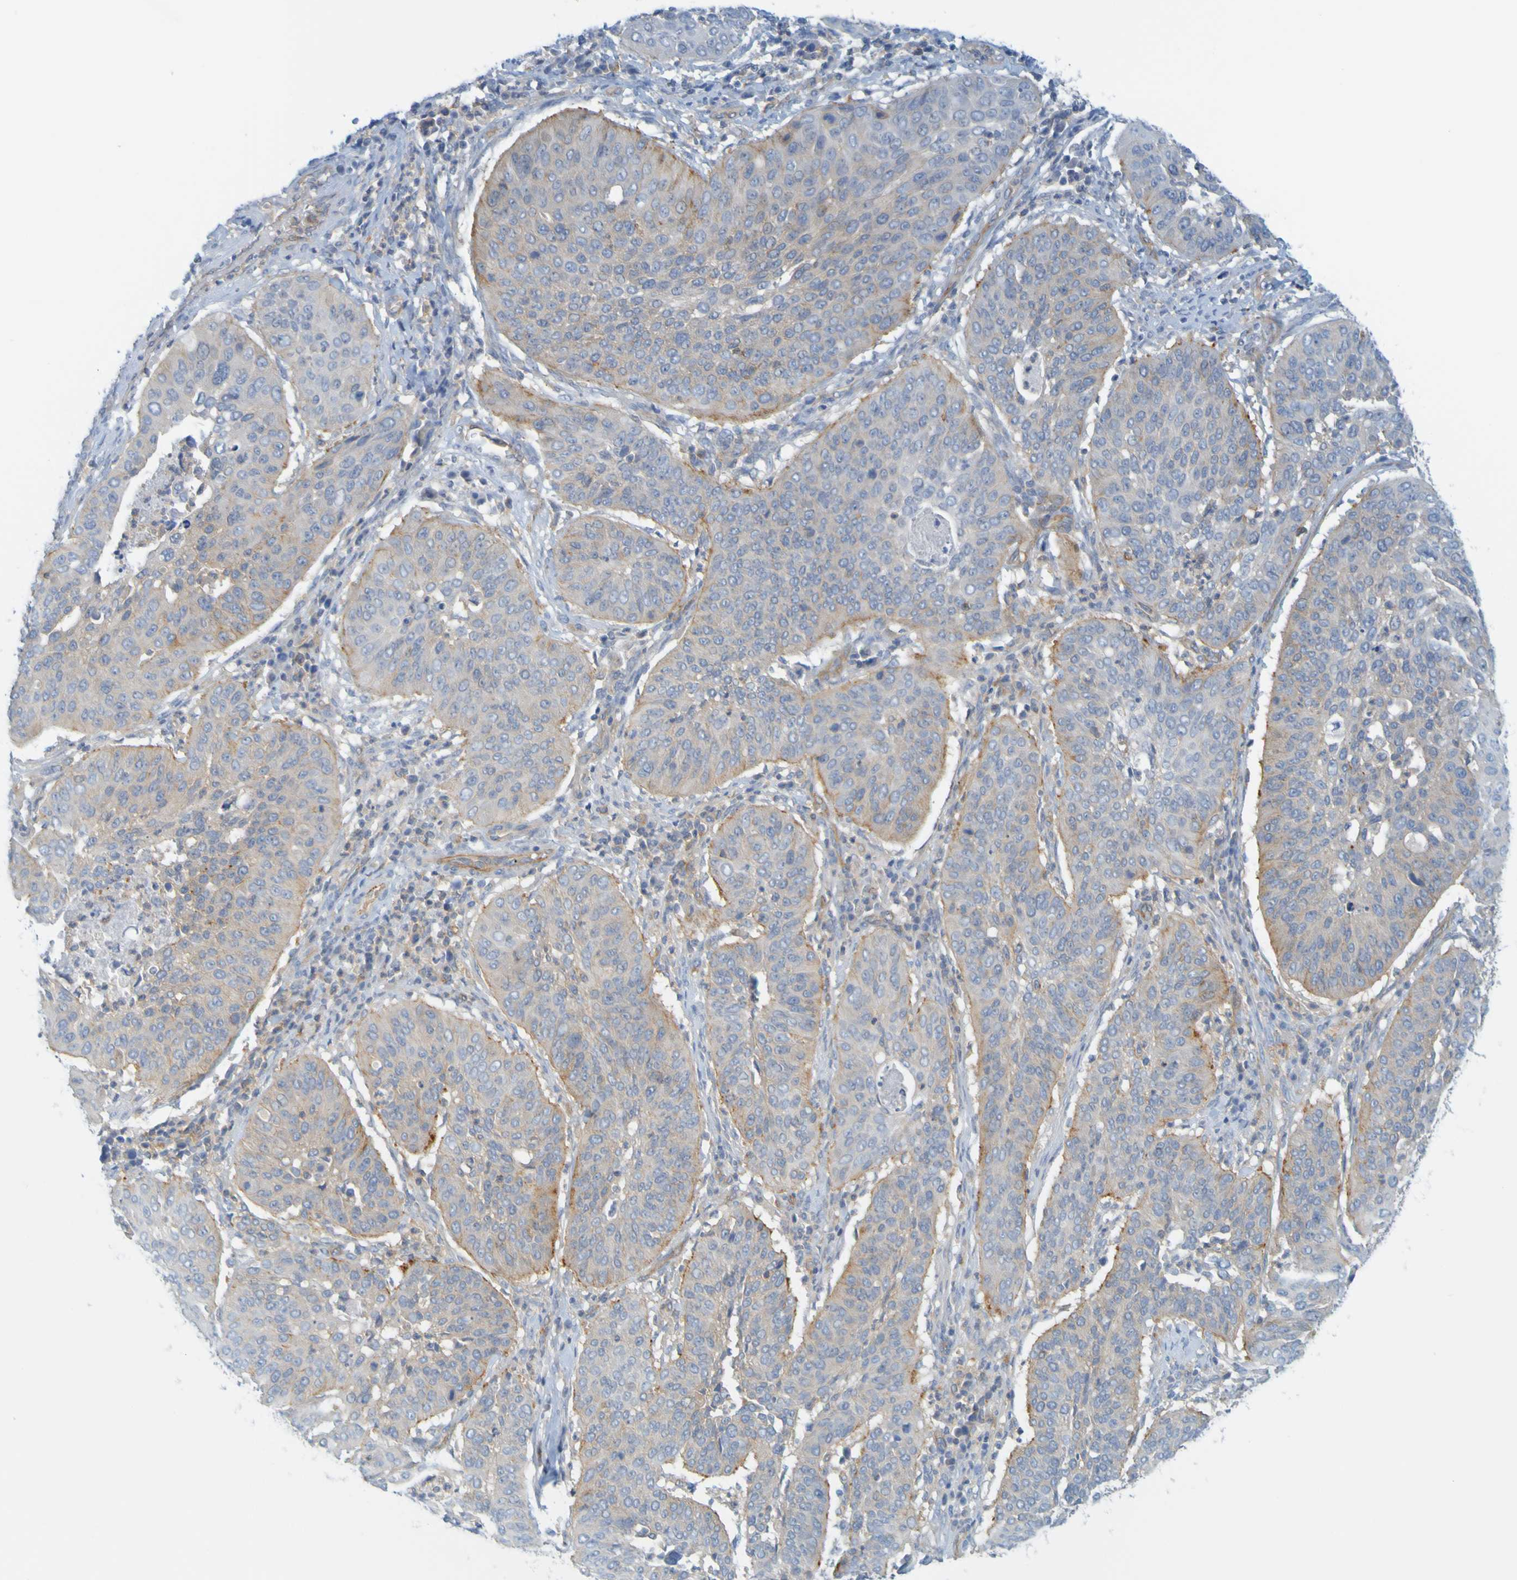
{"staining": {"intensity": "strong", "quantity": "<25%", "location": "cytoplasmic/membranous"}, "tissue": "cervical cancer", "cell_type": "Tumor cells", "image_type": "cancer", "snomed": [{"axis": "morphology", "description": "Normal tissue, NOS"}, {"axis": "morphology", "description": "Squamous cell carcinoma, NOS"}, {"axis": "topography", "description": "Cervix"}], "caption": "Immunohistochemistry image of cervical cancer stained for a protein (brown), which shows medium levels of strong cytoplasmic/membranous positivity in approximately <25% of tumor cells.", "gene": "APPL1", "patient": {"sex": "female", "age": 39}}